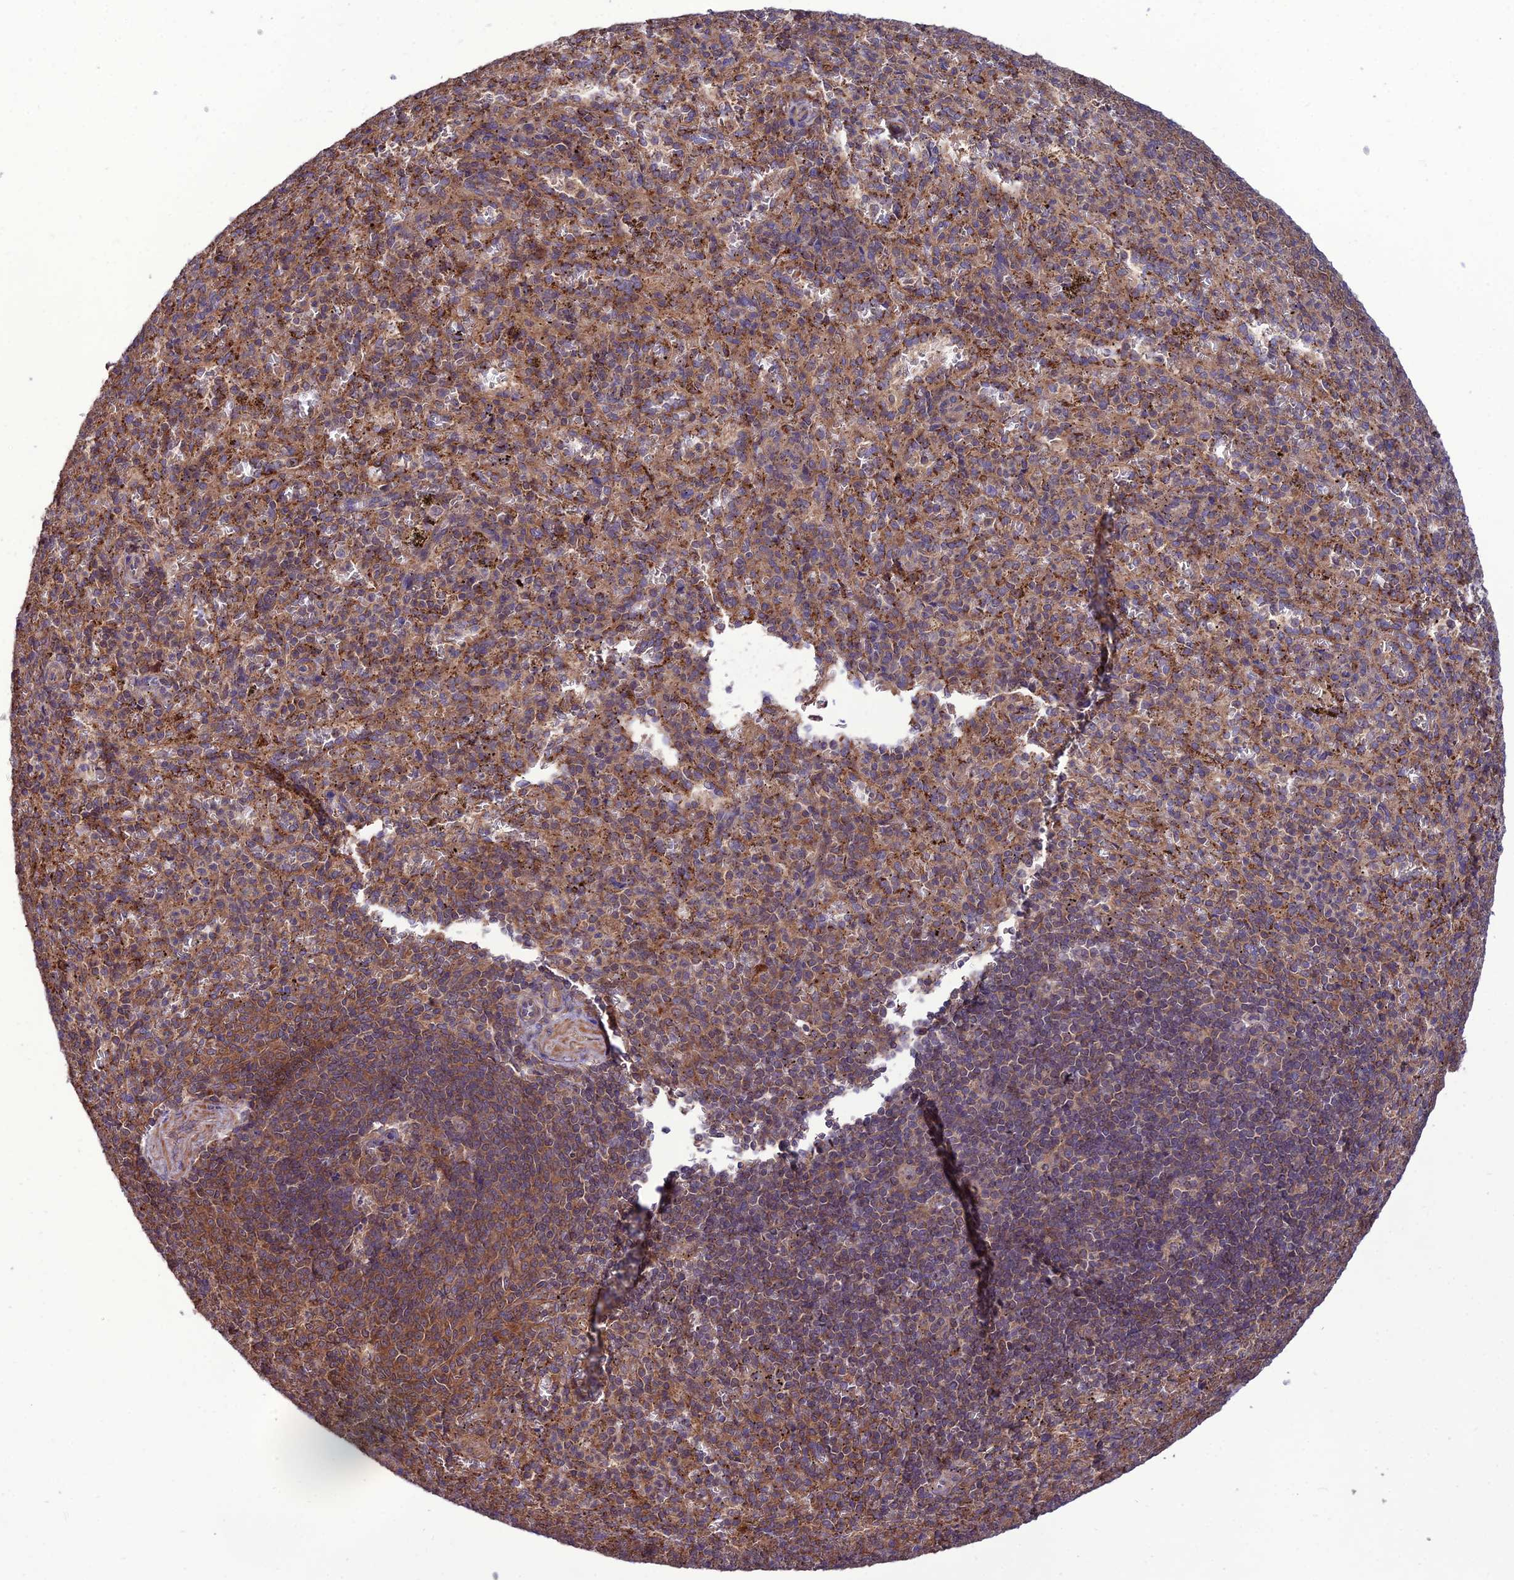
{"staining": {"intensity": "moderate", "quantity": ">75%", "location": "cytoplasmic/membranous"}, "tissue": "spleen", "cell_type": "Cells in red pulp", "image_type": "normal", "snomed": [{"axis": "morphology", "description": "Normal tissue, NOS"}, {"axis": "topography", "description": "Spleen"}], "caption": "Moderate cytoplasmic/membranous positivity is identified in about >75% of cells in red pulp in benign spleen. The staining was performed using DAB (3,3'-diaminobenzidine) to visualize the protein expression in brown, while the nuclei were stained in blue with hematoxylin (Magnification: 20x).", "gene": "PPIL3", "patient": {"sex": "female", "age": 21}}